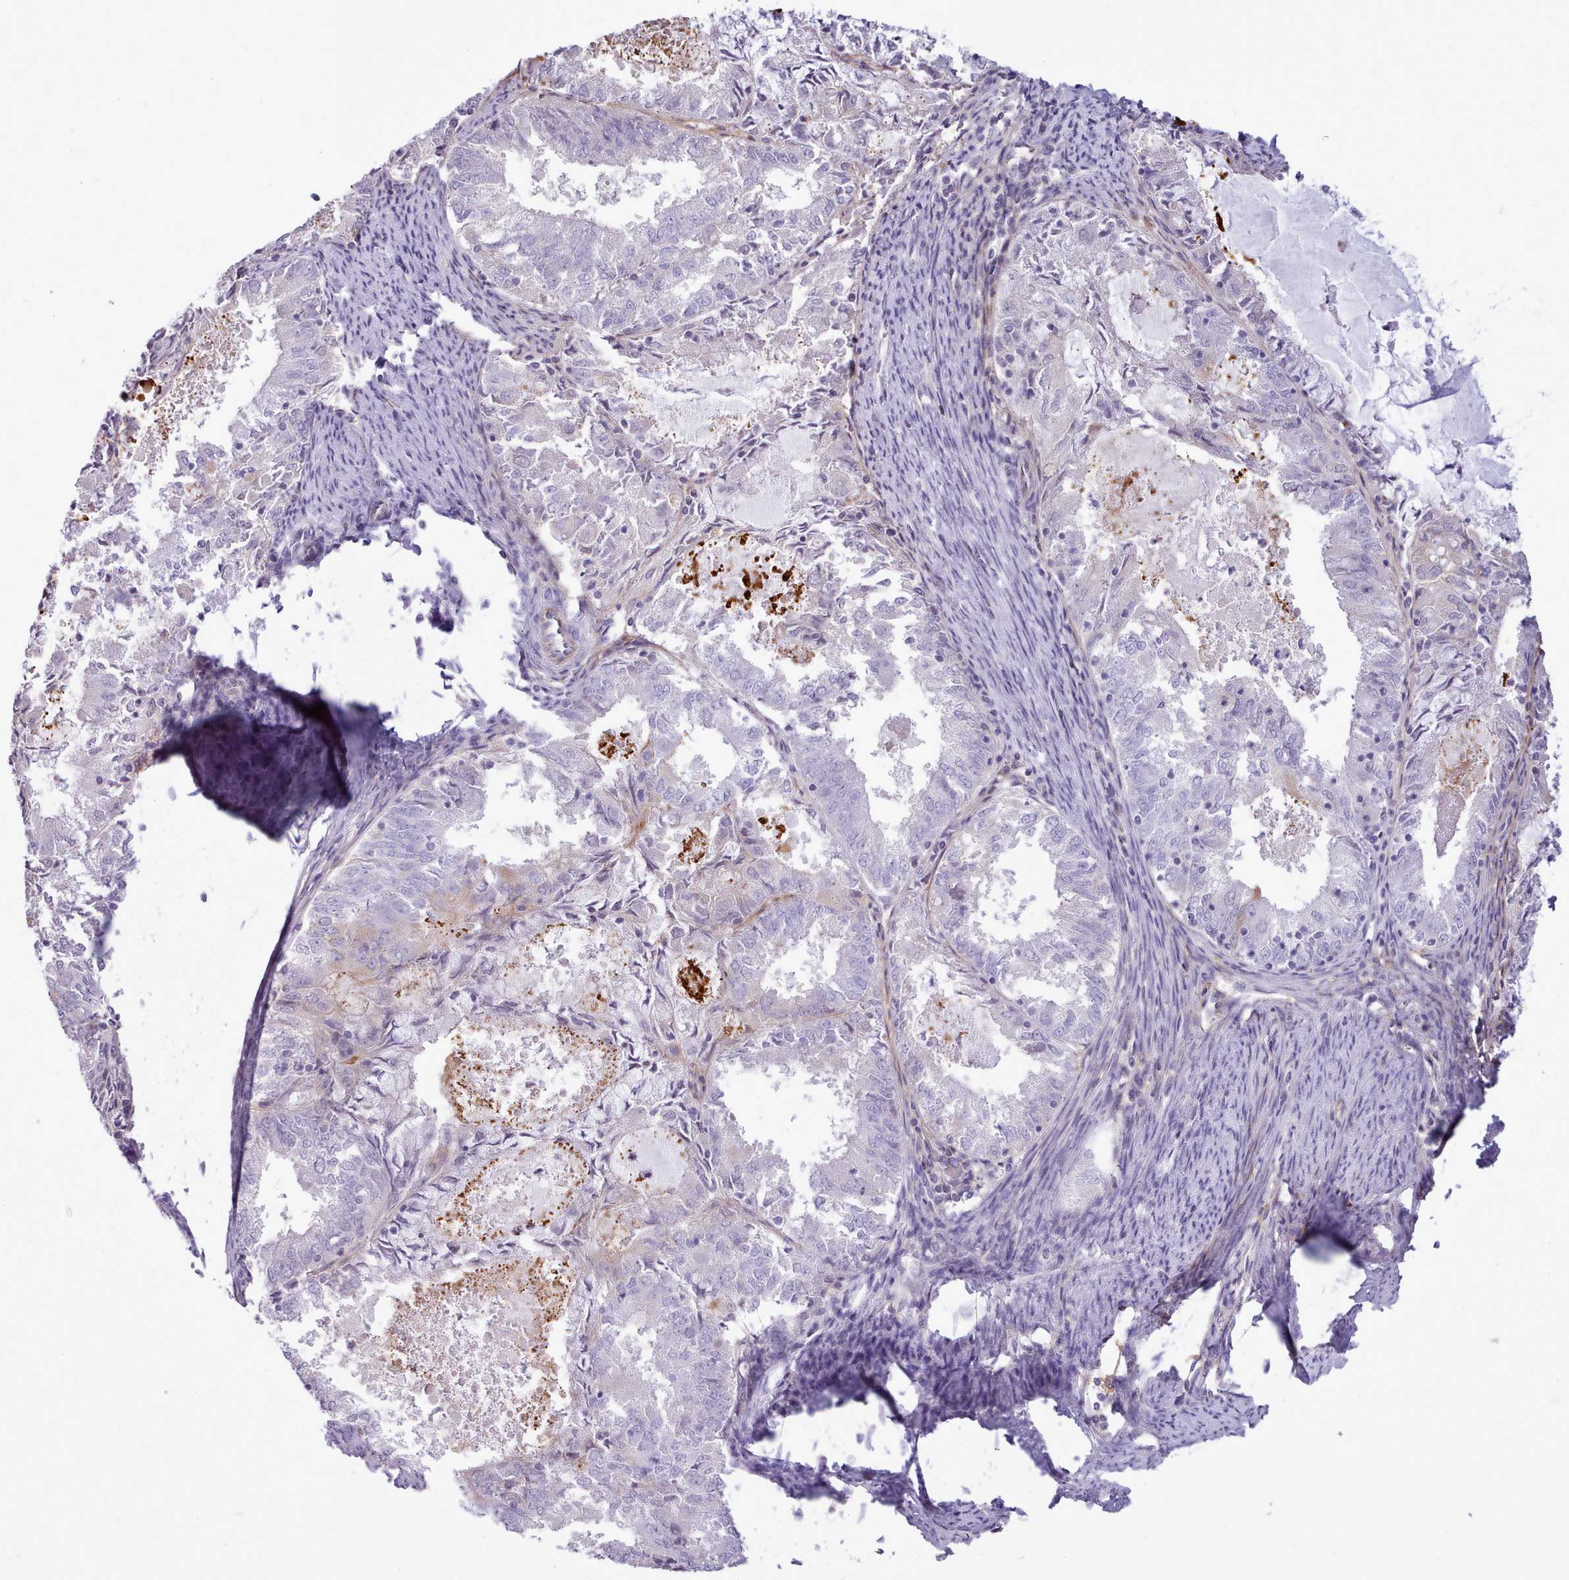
{"staining": {"intensity": "negative", "quantity": "none", "location": "none"}, "tissue": "endometrial cancer", "cell_type": "Tumor cells", "image_type": "cancer", "snomed": [{"axis": "morphology", "description": "Adenocarcinoma, NOS"}, {"axis": "topography", "description": "Endometrium"}], "caption": "This is a photomicrograph of IHC staining of endometrial cancer, which shows no positivity in tumor cells.", "gene": "CYP2A13", "patient": {"sex": "female", "age": 57}}